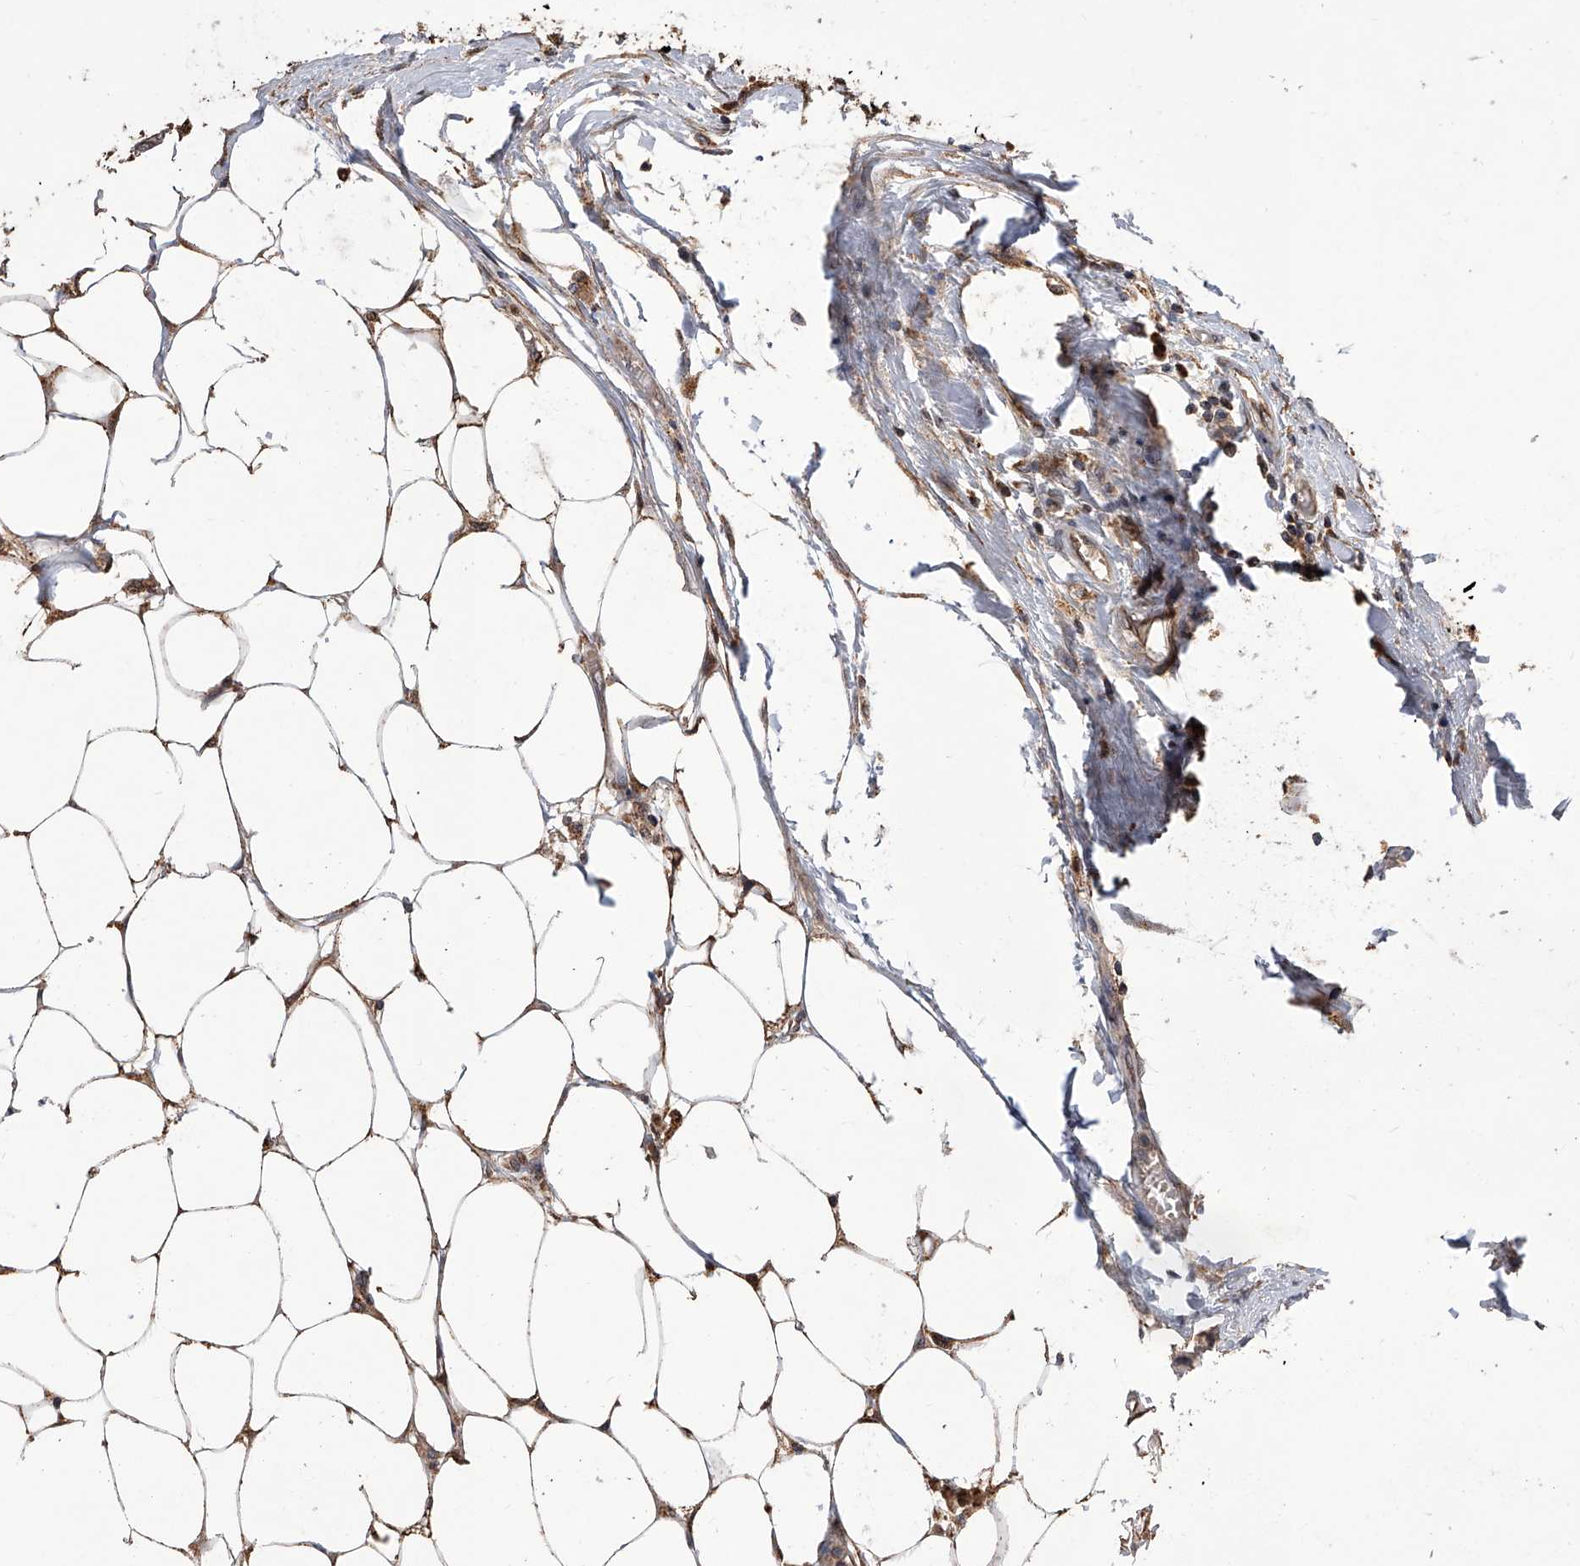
{"staining": {"intensity": "strong", "quantity": ">75%", "location": "cytoplasmic/membranous,nuclear"}, "tissue": "colorectal cancer", "cell_type": "Tumor cells", "image_type": "cancer", "snomed": [{"axis": "morphology", "description": "Adenocarcinoma, NOS"}, {"axis": "topography", "description": "Colon"}], "caption": "A micrograph of human colorectal adenocarcinoma stained for a protein exhibits strong cytoplasmic/membranous and nuclear brown staining in tumor cells.", "gene": "GMDS", "patient": {"sex": "male", "age": 71}}